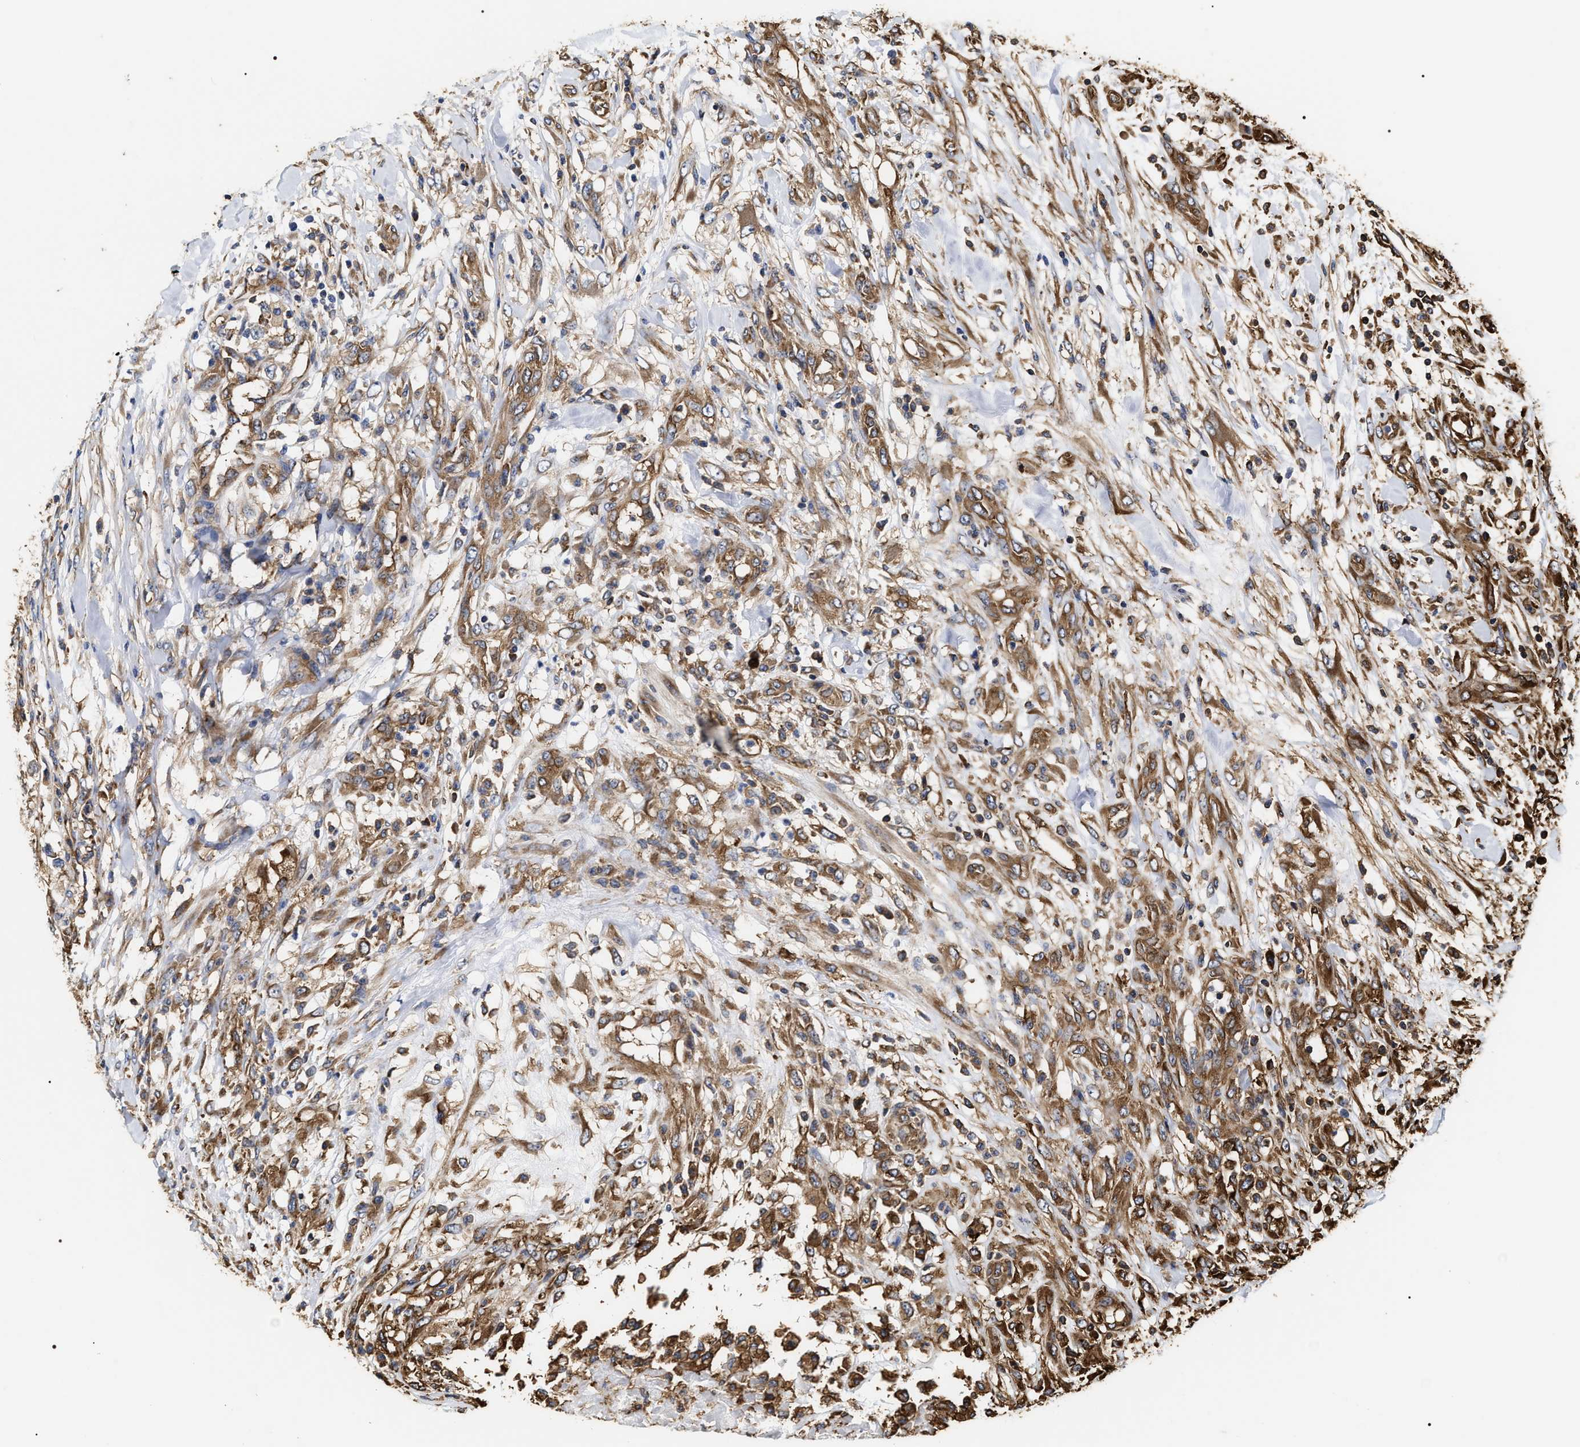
{"staining": {"intensity": "moderate", "quantity": ">75%", "location": "cytoplasmic/membranous"}, "tissue": "testis cancer", "cell_type": "Tumor cells", "image_type": "cancer", "snomed": [{"axis": "morphology", "description": "Seminoma, NOS"}, {"axis": "topography", "description": "Testis"}], "caption": "Seminoma (testis) stained with immunohistochemistry reveals moderate cytoplasmic/membranous expression in about >75% of tumor cells.", "gene": "SERBP1", "patient": {"sex": "male", "age": 59}}